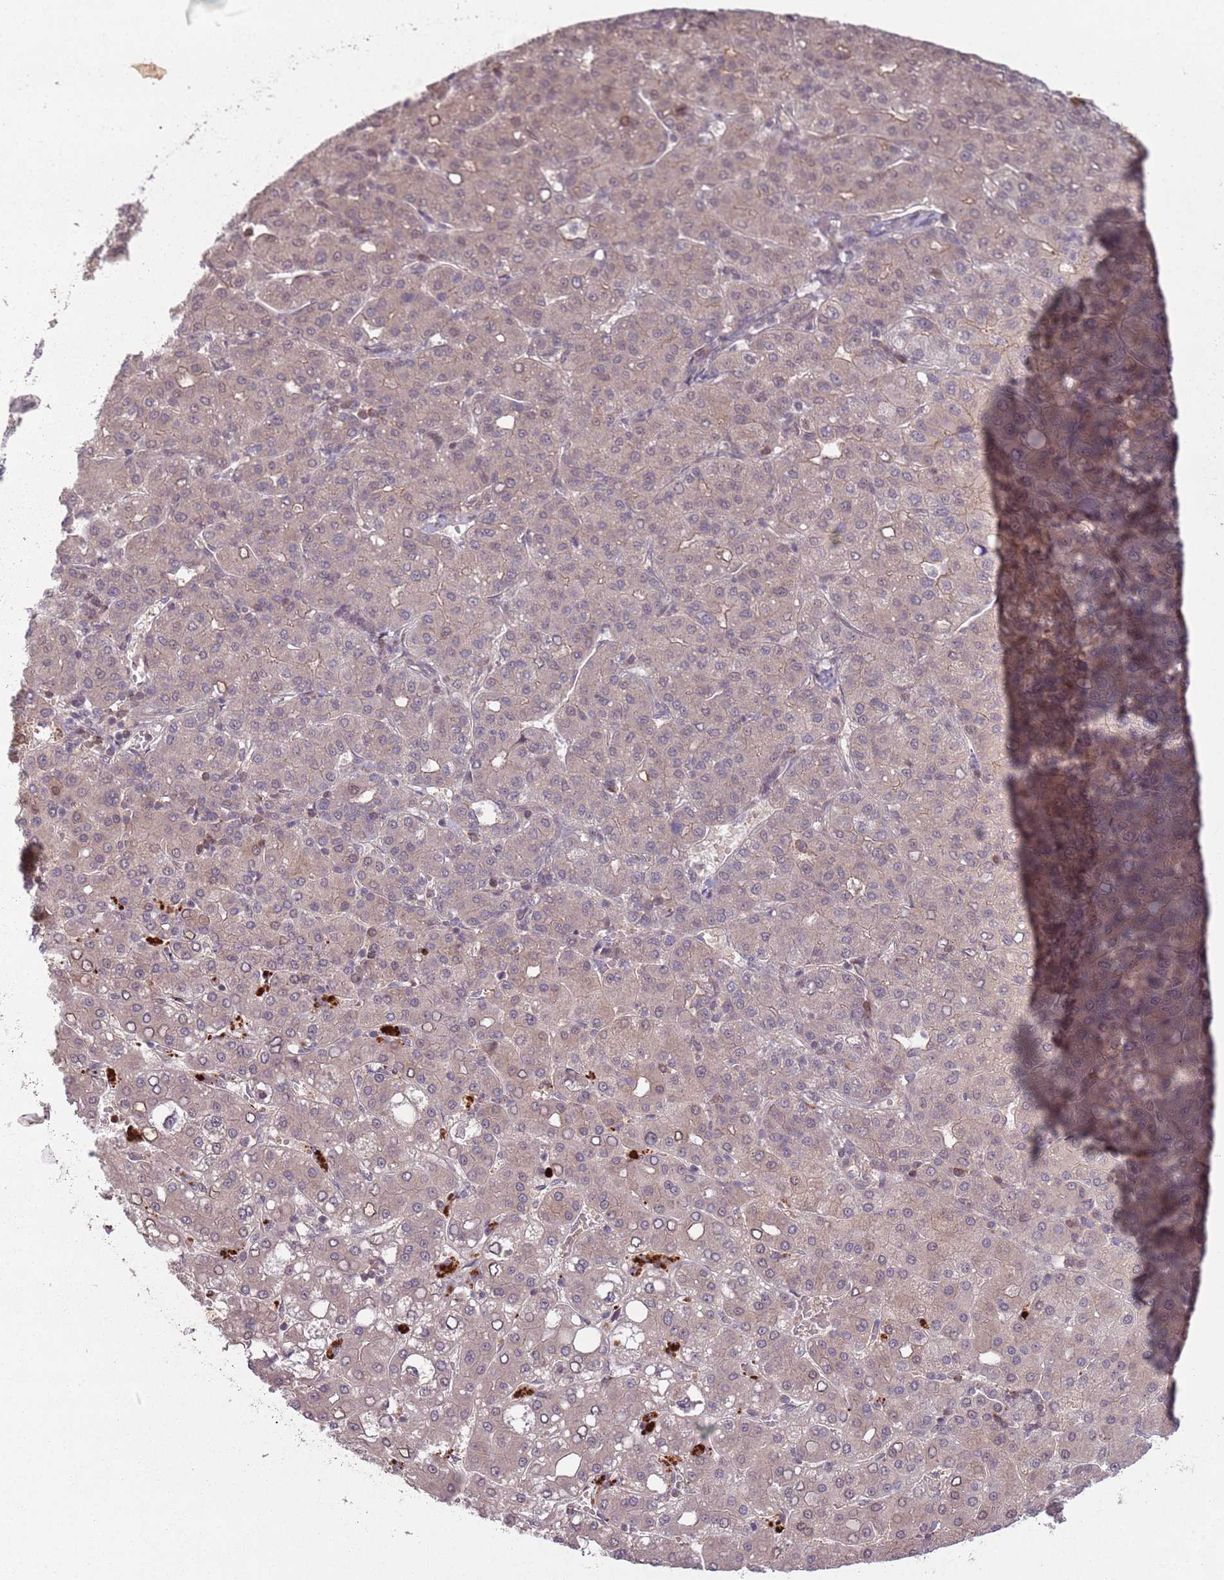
{"staining": {"intensity": "negative", "quantity": "none", "location": "none"}, "tissue": "liver cancer", "cell_type": "Tumor cells", "image_type": "cancer", "snomed": [{"axis": "morphology", "description": "Carcinoma, Hepatocellular, NOS"}, {"axis": "topography", "description": "Liver"}], "caption": "Histopathology image shows no protein expression in tumor cells of hepatocellular carcinoma (liver) tissue.", "gene": "CCDC154", "patient": {"sex": "male", "age": 65}}